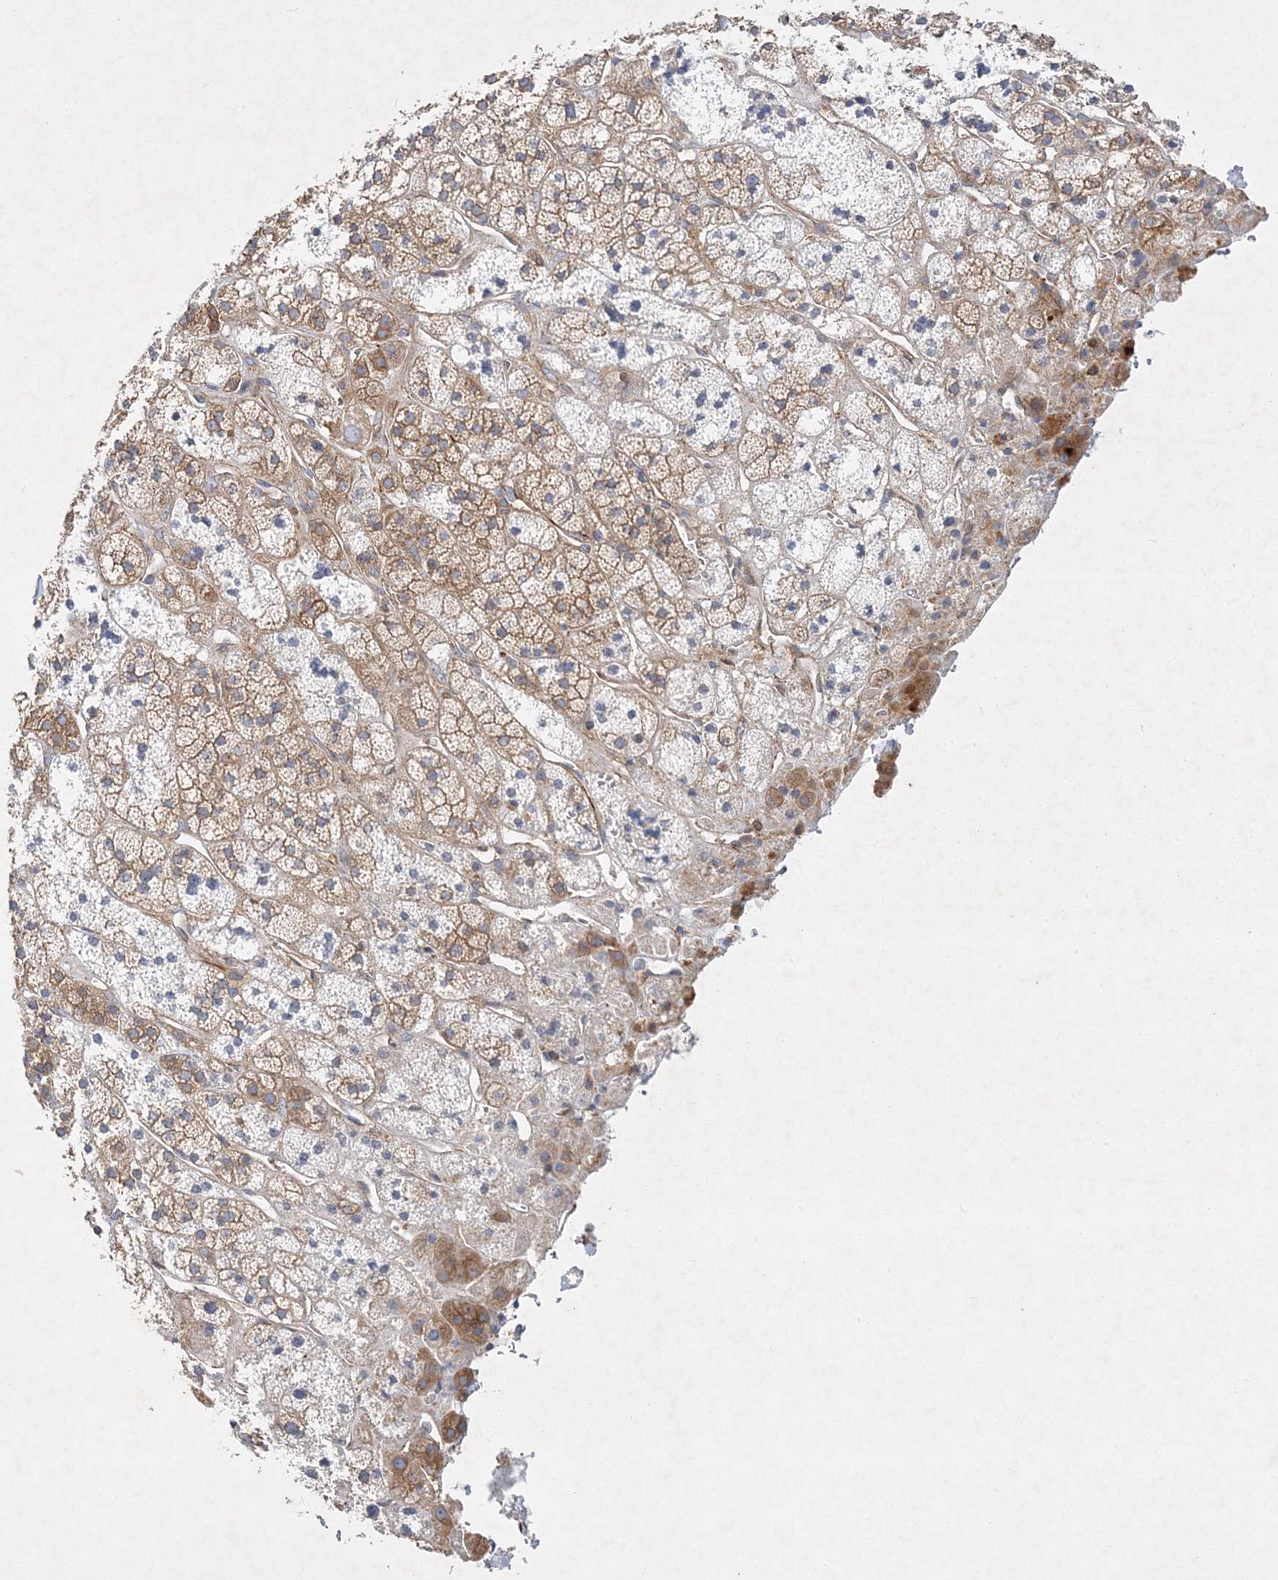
{"staining": {"intensity": "moderate", "quantity": ">75%", "location": "cytoplasmic/membranous"}, "tissue": "adrenal gland", "cell_type": "Glandular cells", "image_type": "normal", "snomed": [{"axis": "morphology", "description": "Normal tissue, NOS"}, {"axis": "topography", "description": "Adrenal gland"}], "caption": "Brown immunohistochemical staining in benign adrenal gland demonstrates moderate cytoplasmic/membranous staining in approximately >75% of glandular cells.", "gene": "WDR37", "patient": {"sex": "male", "age": 56}}